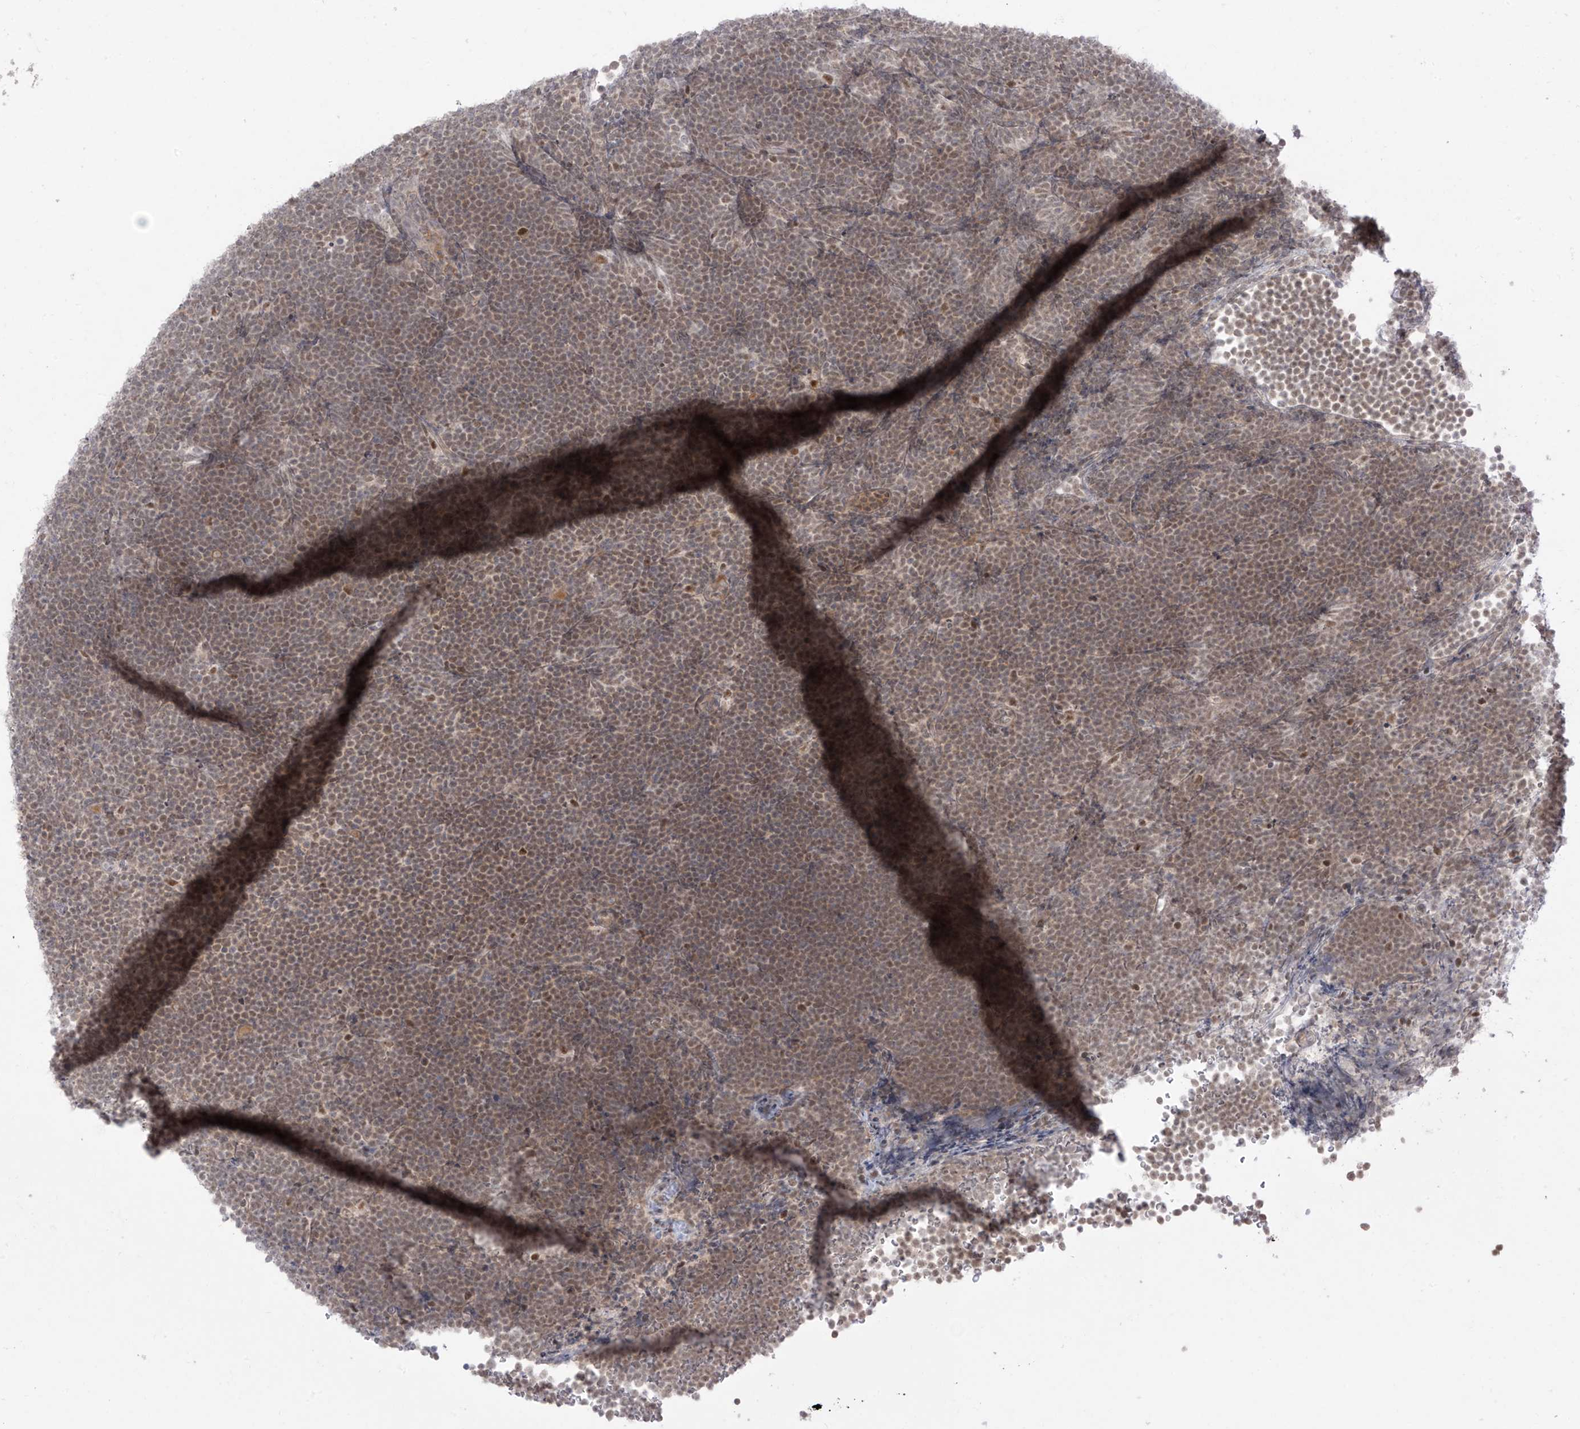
{"staining": {"intensity": "moderate", "quantity": ">75%", "location": "nuclear"}, "tissue": "lymphoma", "cell_type": "Tumor cells", "image_type": "cancer", "snomed": [{"axis": "morphology", "description": "Malignant lymphoma, non-Hodgkin's type, High grade"}, {"axis": "topography", "description": "Lymph node"}], "caption": "Human lymphoma stained with a brown dye displays moderate nuclear positive positivity in about >75% of tumor cells.", "gene": "OGT", "patient": {"sex": "male", "age": 13}}